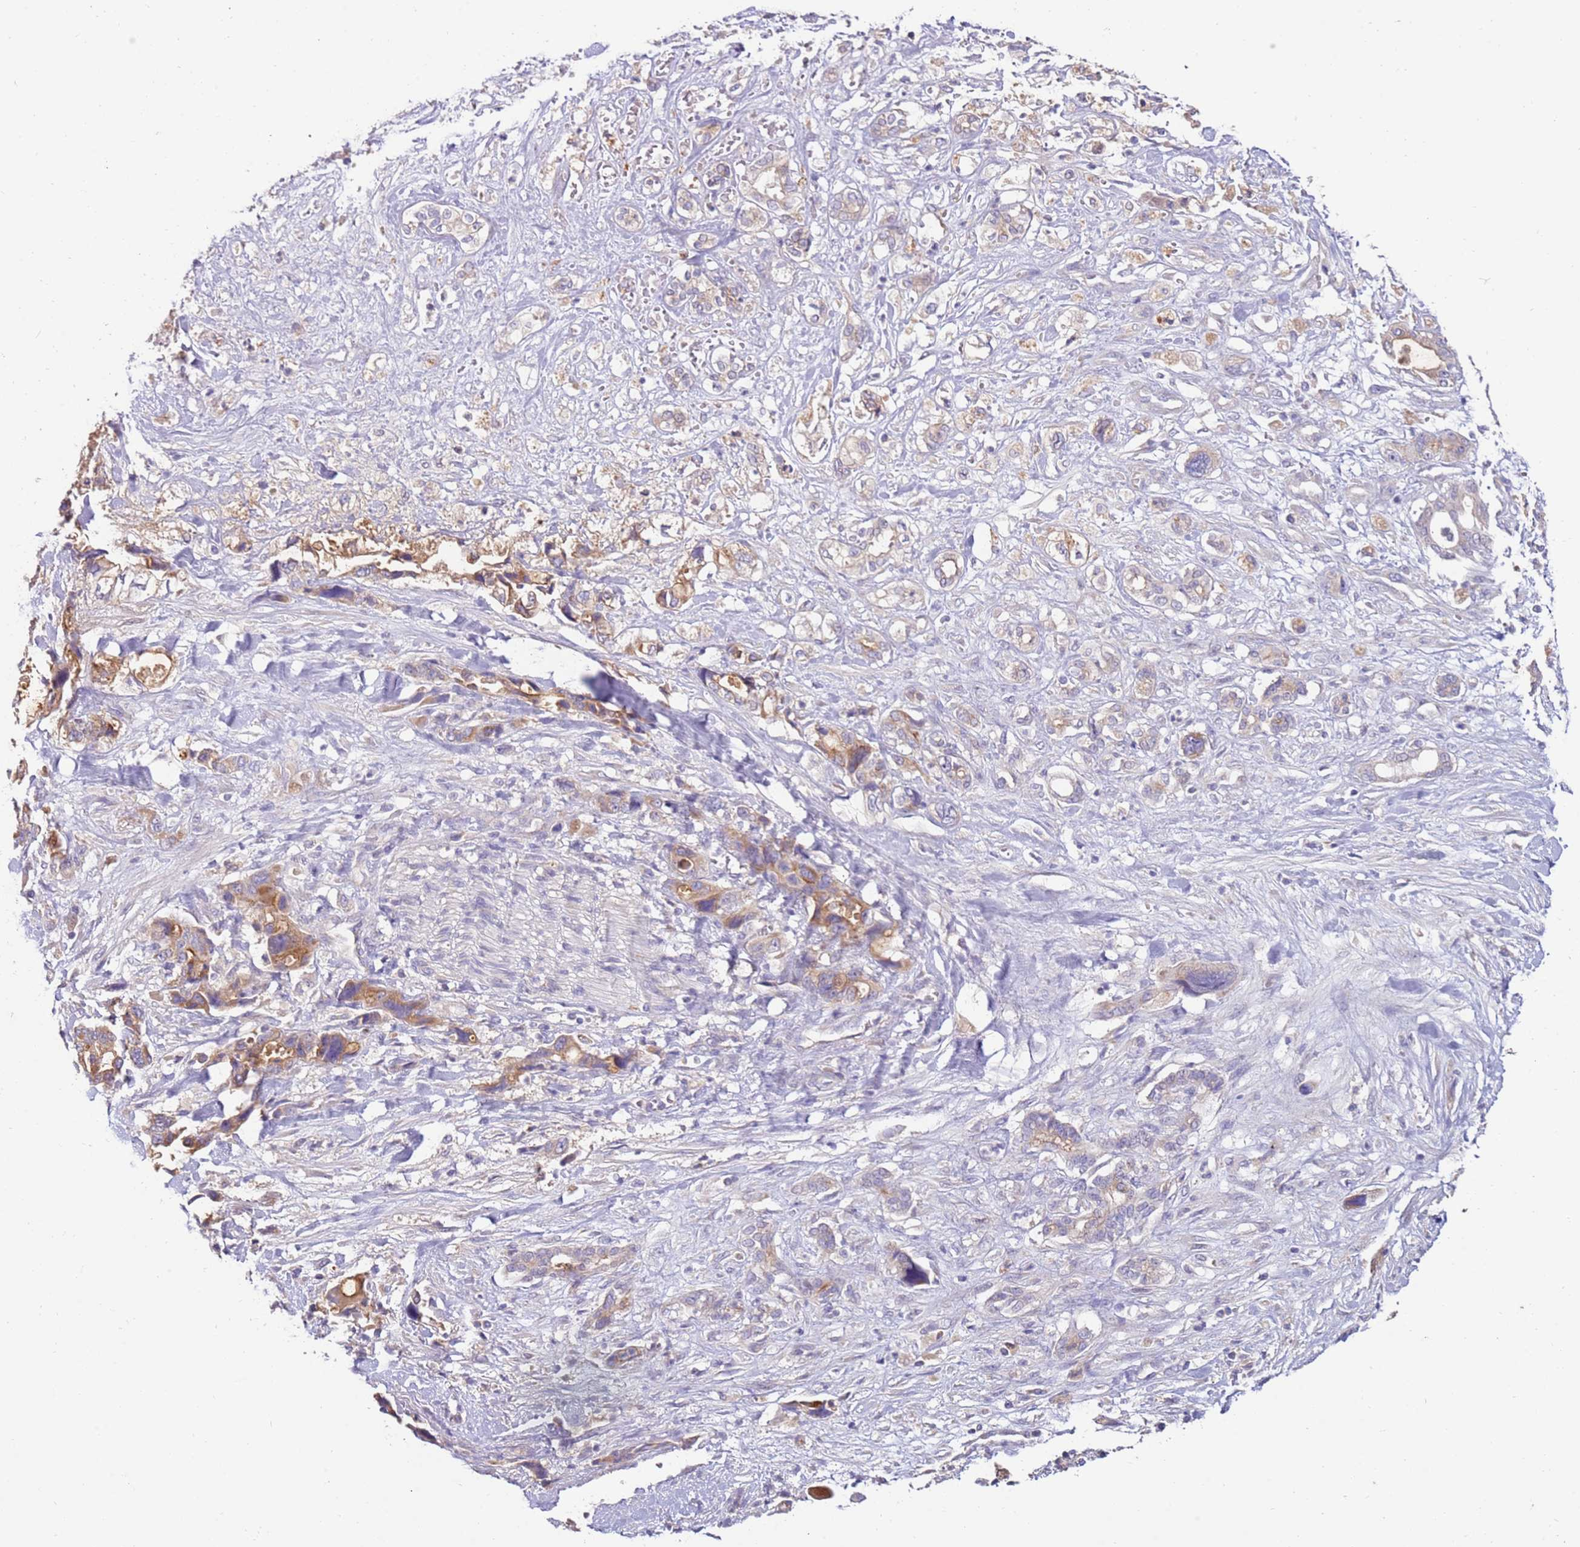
{"staining": {"intensity": "moderate", "quantity": "25%-75%", "location": "cytoplasmic/membranous"}, "tissue": "pancreatic cancer", "cell_type": "Tumor cells", "image_type": "cancer", "snomed": [{"axis": "morphology", "description": "Adenocarcinoma, NOS"}, {"axis": "topography", "description": "Pancreas"}], "caption": "DAB (3,3'-diaminobenzidine) immunohistochemical staining of human pancreatic cancer displays moderate cytoplasmic/membranous protein staining in about 25%-75% of tumor cells.", "gene": "SLC44A4", "patient": {"sex": "male", "age": 46}}